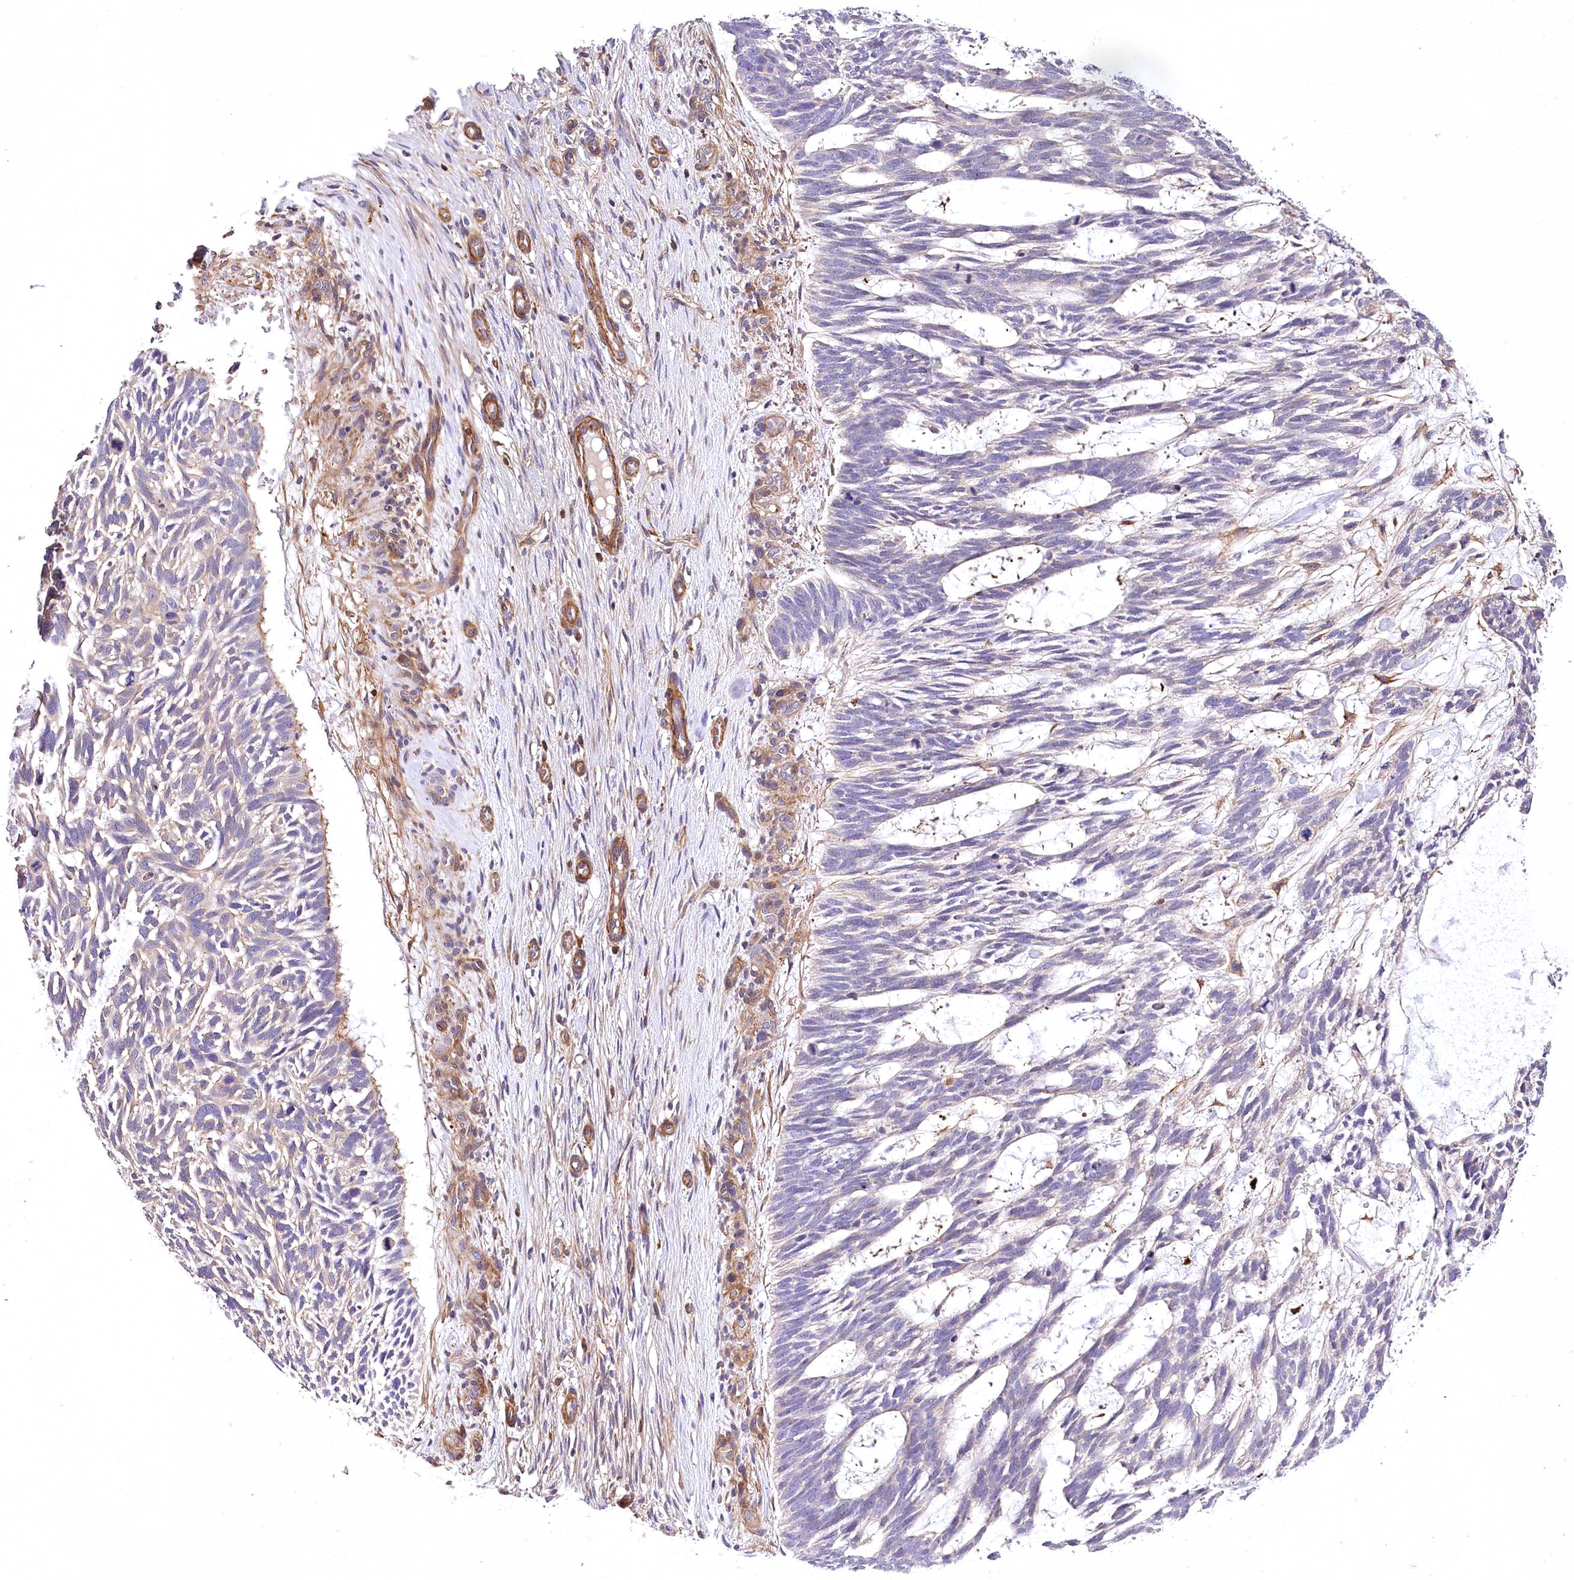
{"staining": {"intensity": "negative", "quantity": "none", "location": "none"}, "tissue": "skin cancer", "cell_type": "Tumor cells", "image_type": "cancer", "snomed": [{"axis": "morphology", "description": "Basal cell carcinoma"}, {"axis": "topography", "description": "Skin"}], "caption": "High magnification brightfield microscopy of basal cell carcinoma (skin) stained with DAB (brown) and counterstained with hematoxylin (blue): tumor cells show no significant staining.", "gene": "DPP3", "patient": {"sex": "male", "age": 88}}